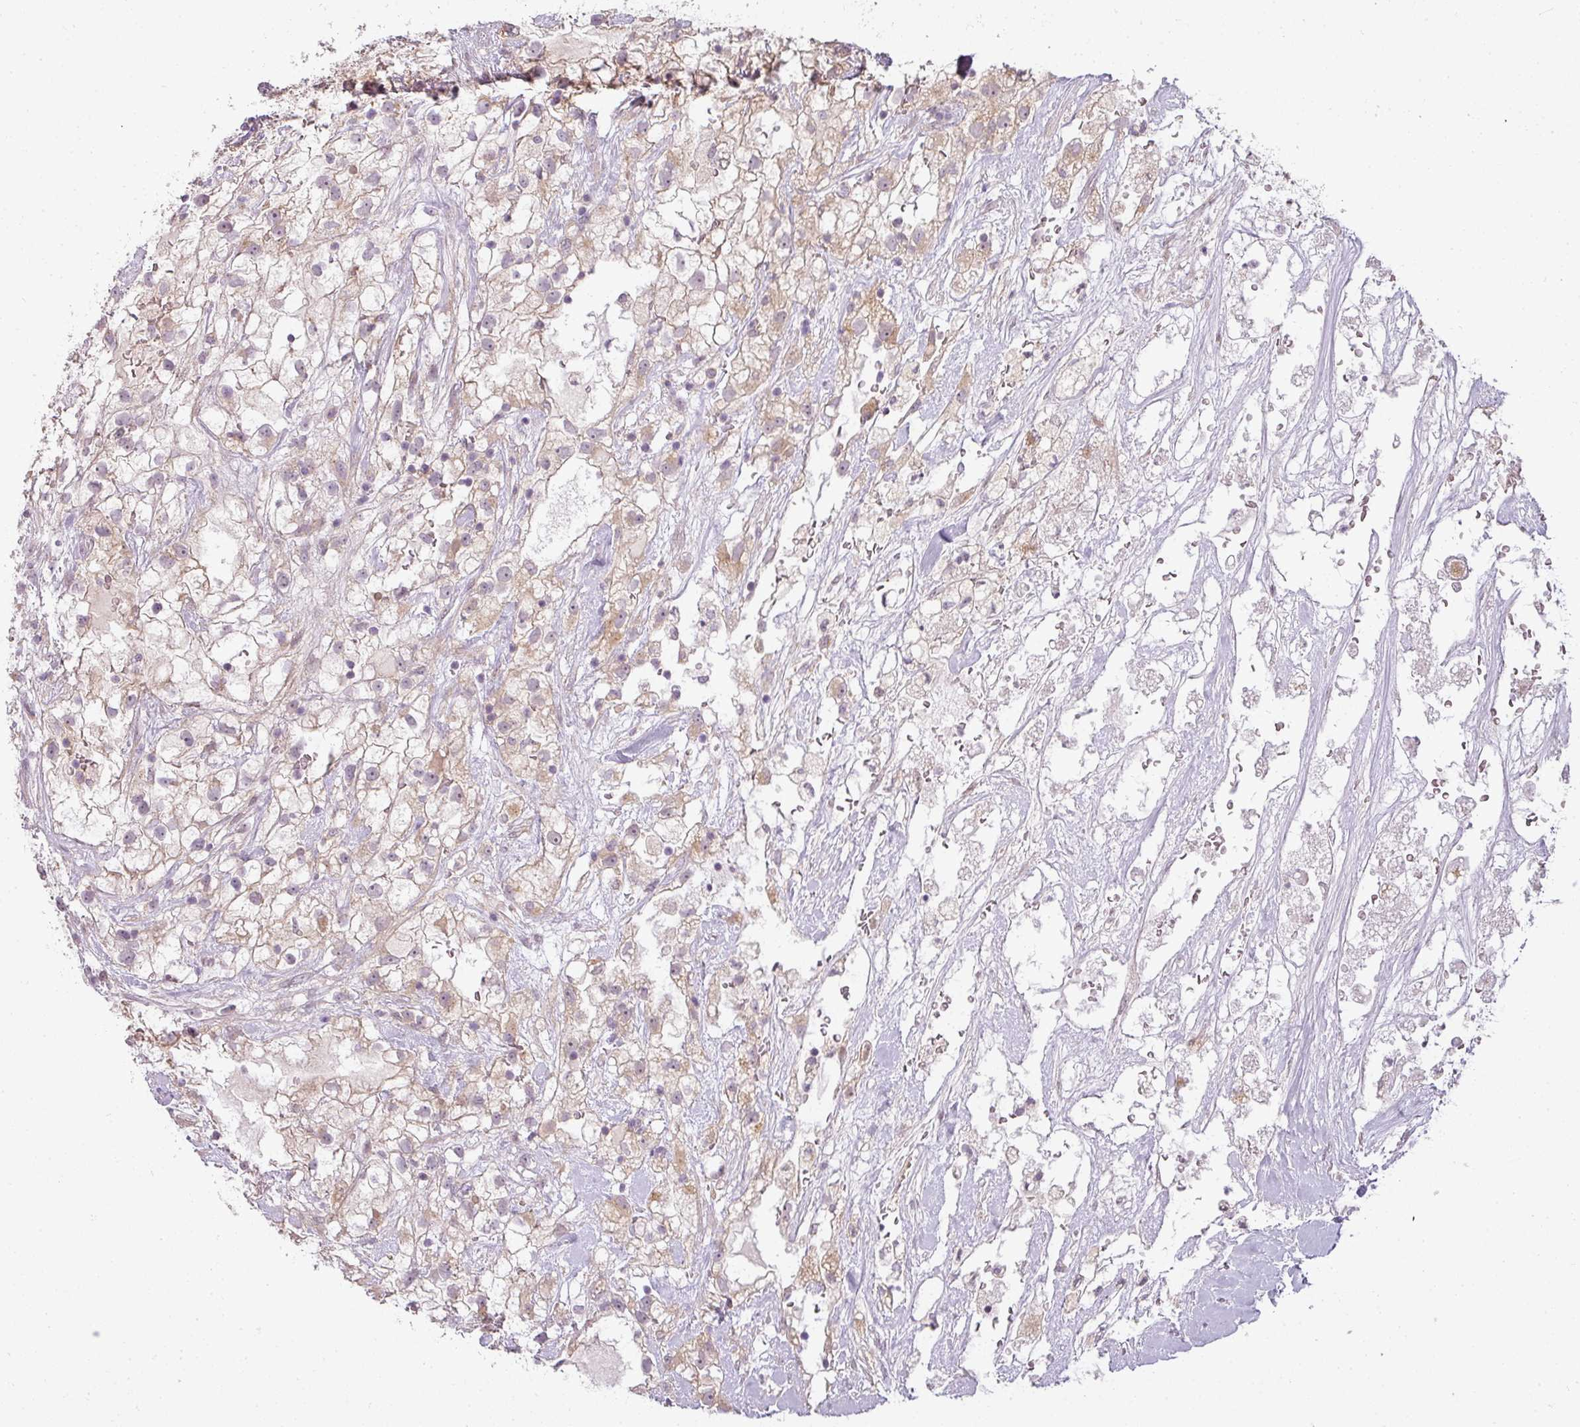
{"staining": {"intensity": "weak", "quantity": "25%-75%", "location": "cytoplasmic/membranous"}, "tissue": "renal cancer", "cell_type": "Tumor cells", "image_type": "cancer", "snomed": [{"axis": "morphology", "description": "Adenocarcinoma, NOS"}, {"axis": "topography", "description": "Kidney"}], "caption": "An immunohistochemistry (IHC) photomicrograph of tumor tissue is shown. Protein staining in brown shows weak cytoplasmic/membranous positivity in adenocarcinoma (renal) within tumor cells.", "gene": "LY75", "patient": {"sex": "male", "age": 59}}